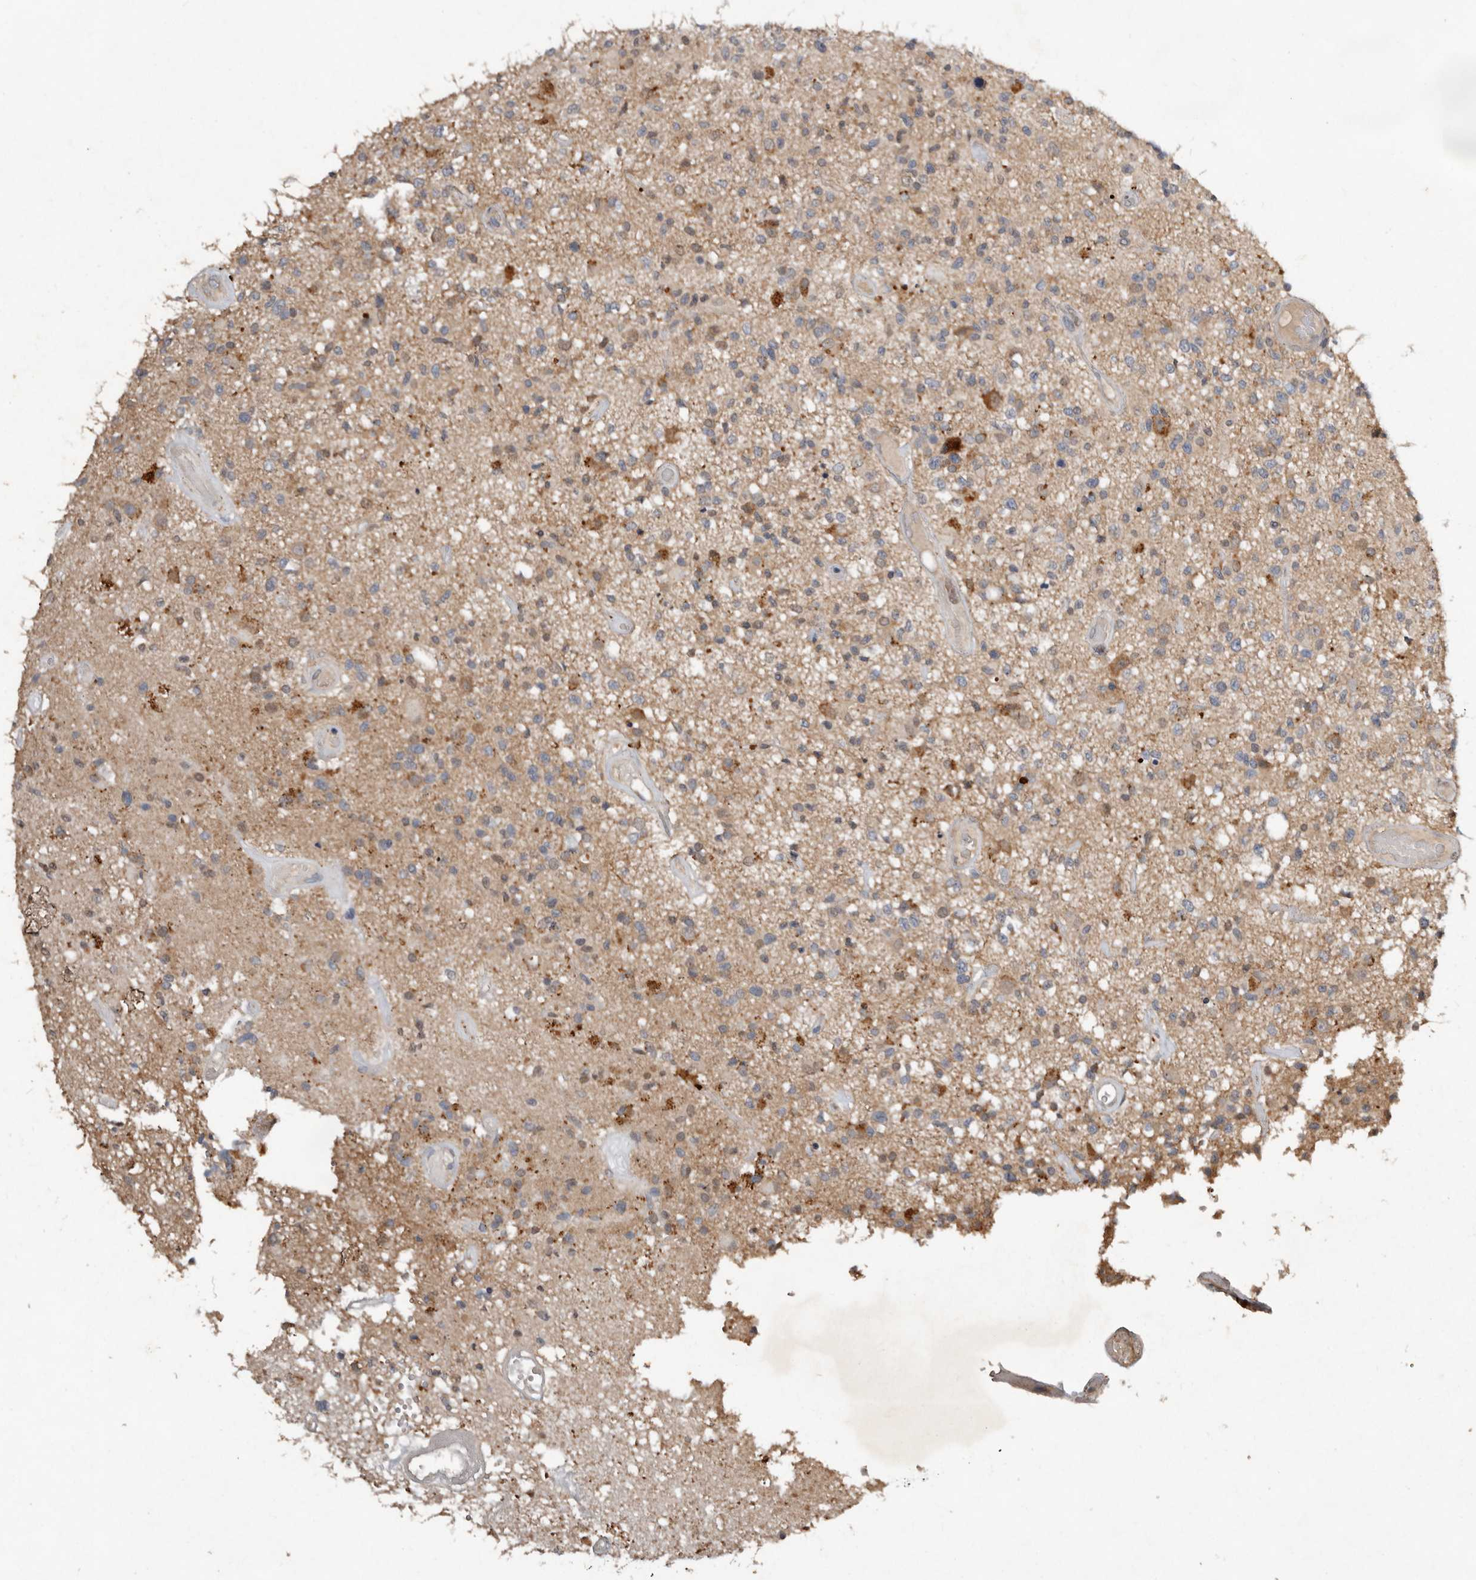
{"staining": {"intensity": "weak", "quantity": "<25%", "location": "cytoplasmic/membranous"}, "tissue": "glioma", "cell_type": "Tumor cells", "image_type": "cancer", "snomed": [{"axis": "morphology", "description": "Glioma, malignant, High grade"}, {"axis": "morphology", "description": "Glioblastoma, NOS"}, {"axis": "topography", "description": "Brain"}], "caption": "IHC histopathology image of neoplastic tissue: malignant glioma (high-grade) stained with DAB shows no significant protein positivity in tumor cells.", "gene": "EDEM1", "patient": {"sex": "male", "age": 60}}